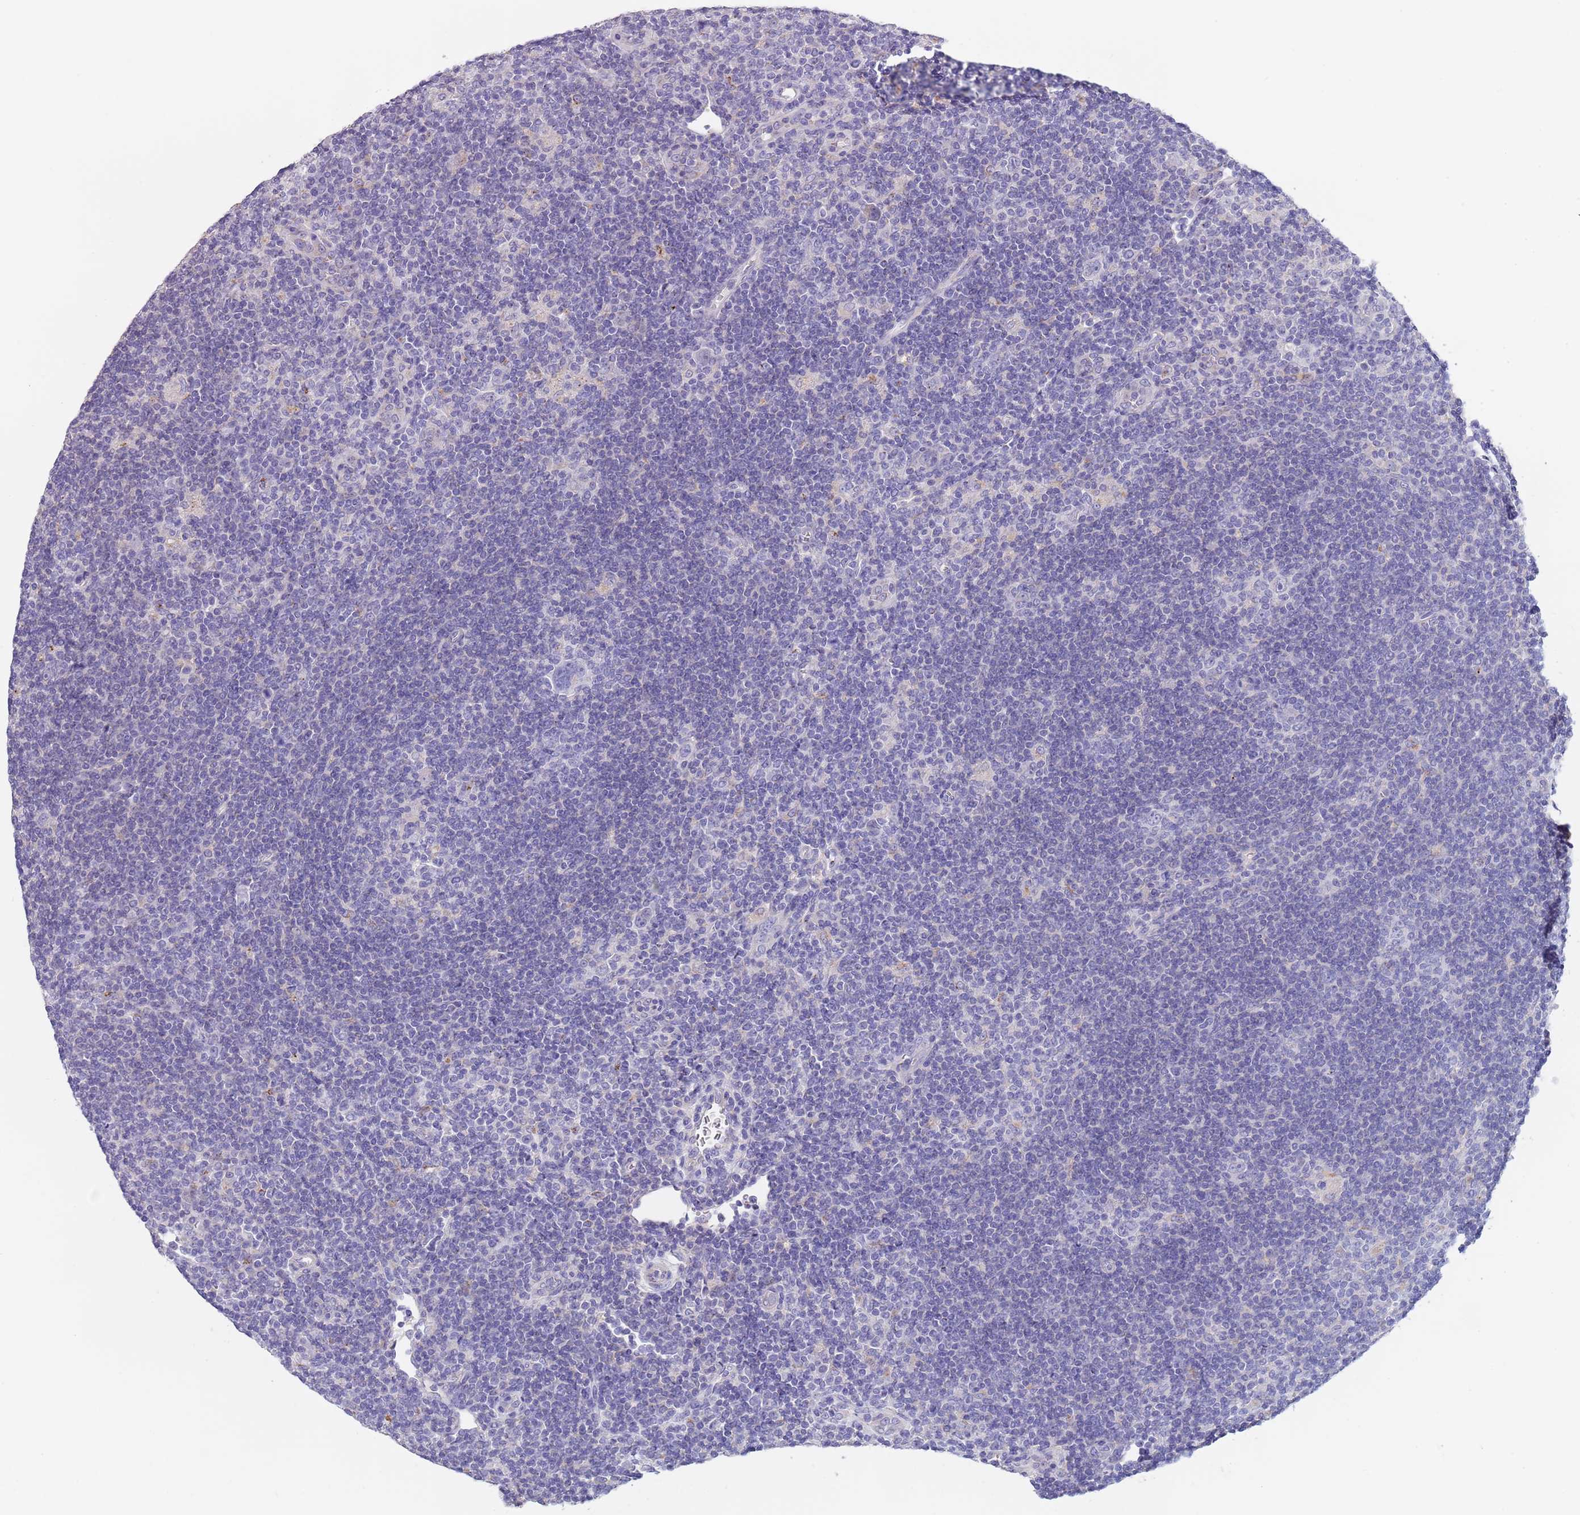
{"staining": {"intensity": "negative", "quantity": "none", "location": "none"}, "tissue": "lymphoma", "cell_type": "Tumor cells", "image_type": "cancer", "snomed": [{"axis": "morphology", "description": "Hodgkin's disease, NOS"}, {"axis": "topography", "description": "Lymph node"}], "caption": "This is a histopathology image of immunohistochemistry (IHC) staining of lymphoma, which shows no expression in tumor cells.", "gene": "MAN1C1", "patient": {"sex": "female", "age": 57}}